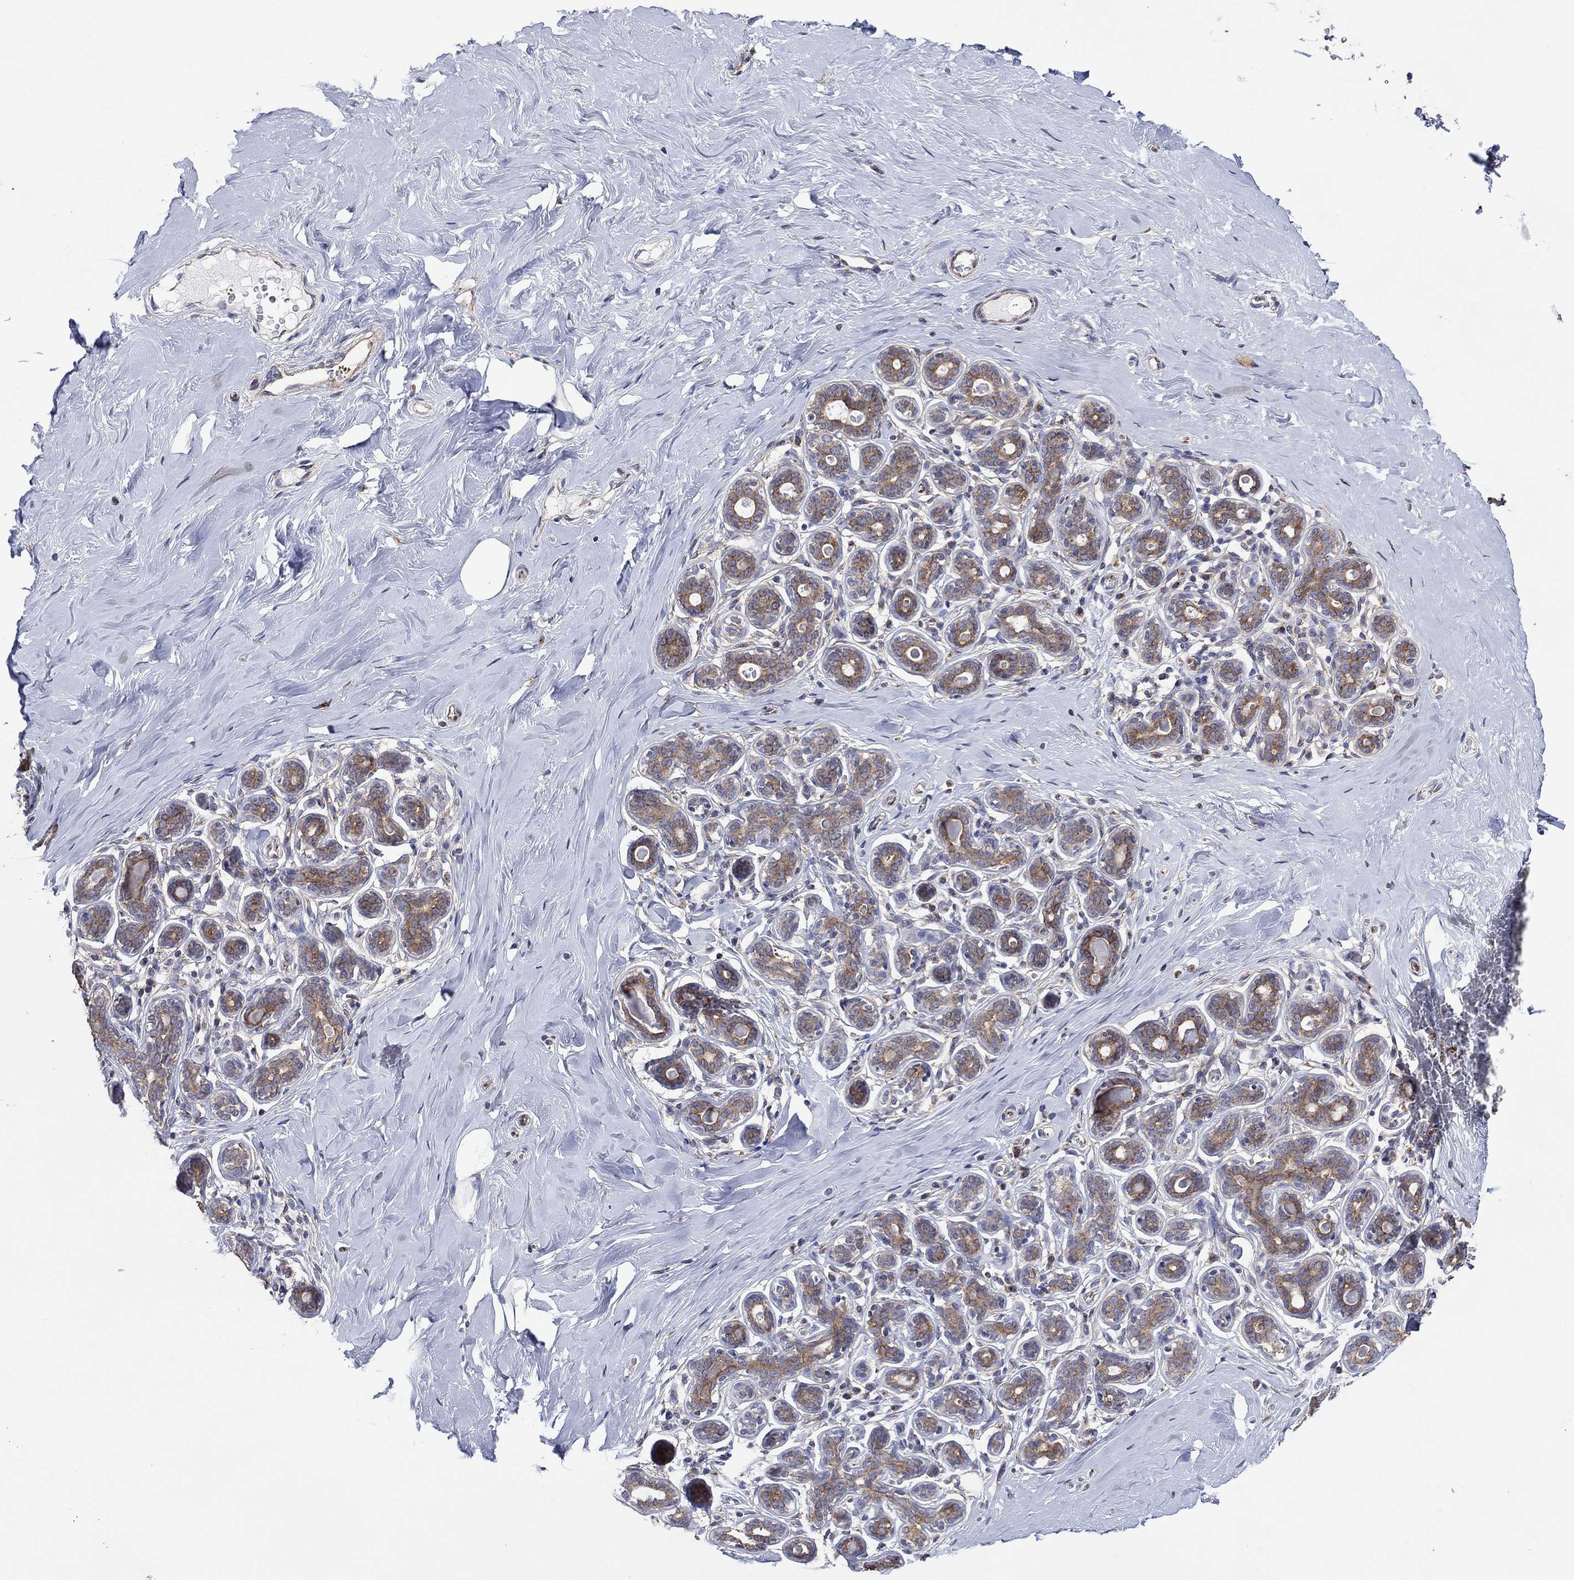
{"staining": {"intensity": "moderate", "quantity": "25%-75%", "location": "cytoplasmic/membranous"}, "tissue": "breast", "cell_type": "Glandular cells", "image_type": "normal", "snomed": [{"axis": "morphology", "description": "Normal tissue, NOS"}, {"axis": "topography", "description": "Skin"}, {"axis": "topography", "description": "Breast"}], "caption": "A brown stain labels moderate cytoplasmic/membranous staining of a protein in glandular cells of normal human breast. (DAB IHC with brightfield microscopy, high magnification).", "gene": "TPRN", "patient": {"sex": "female", "age": 43}}